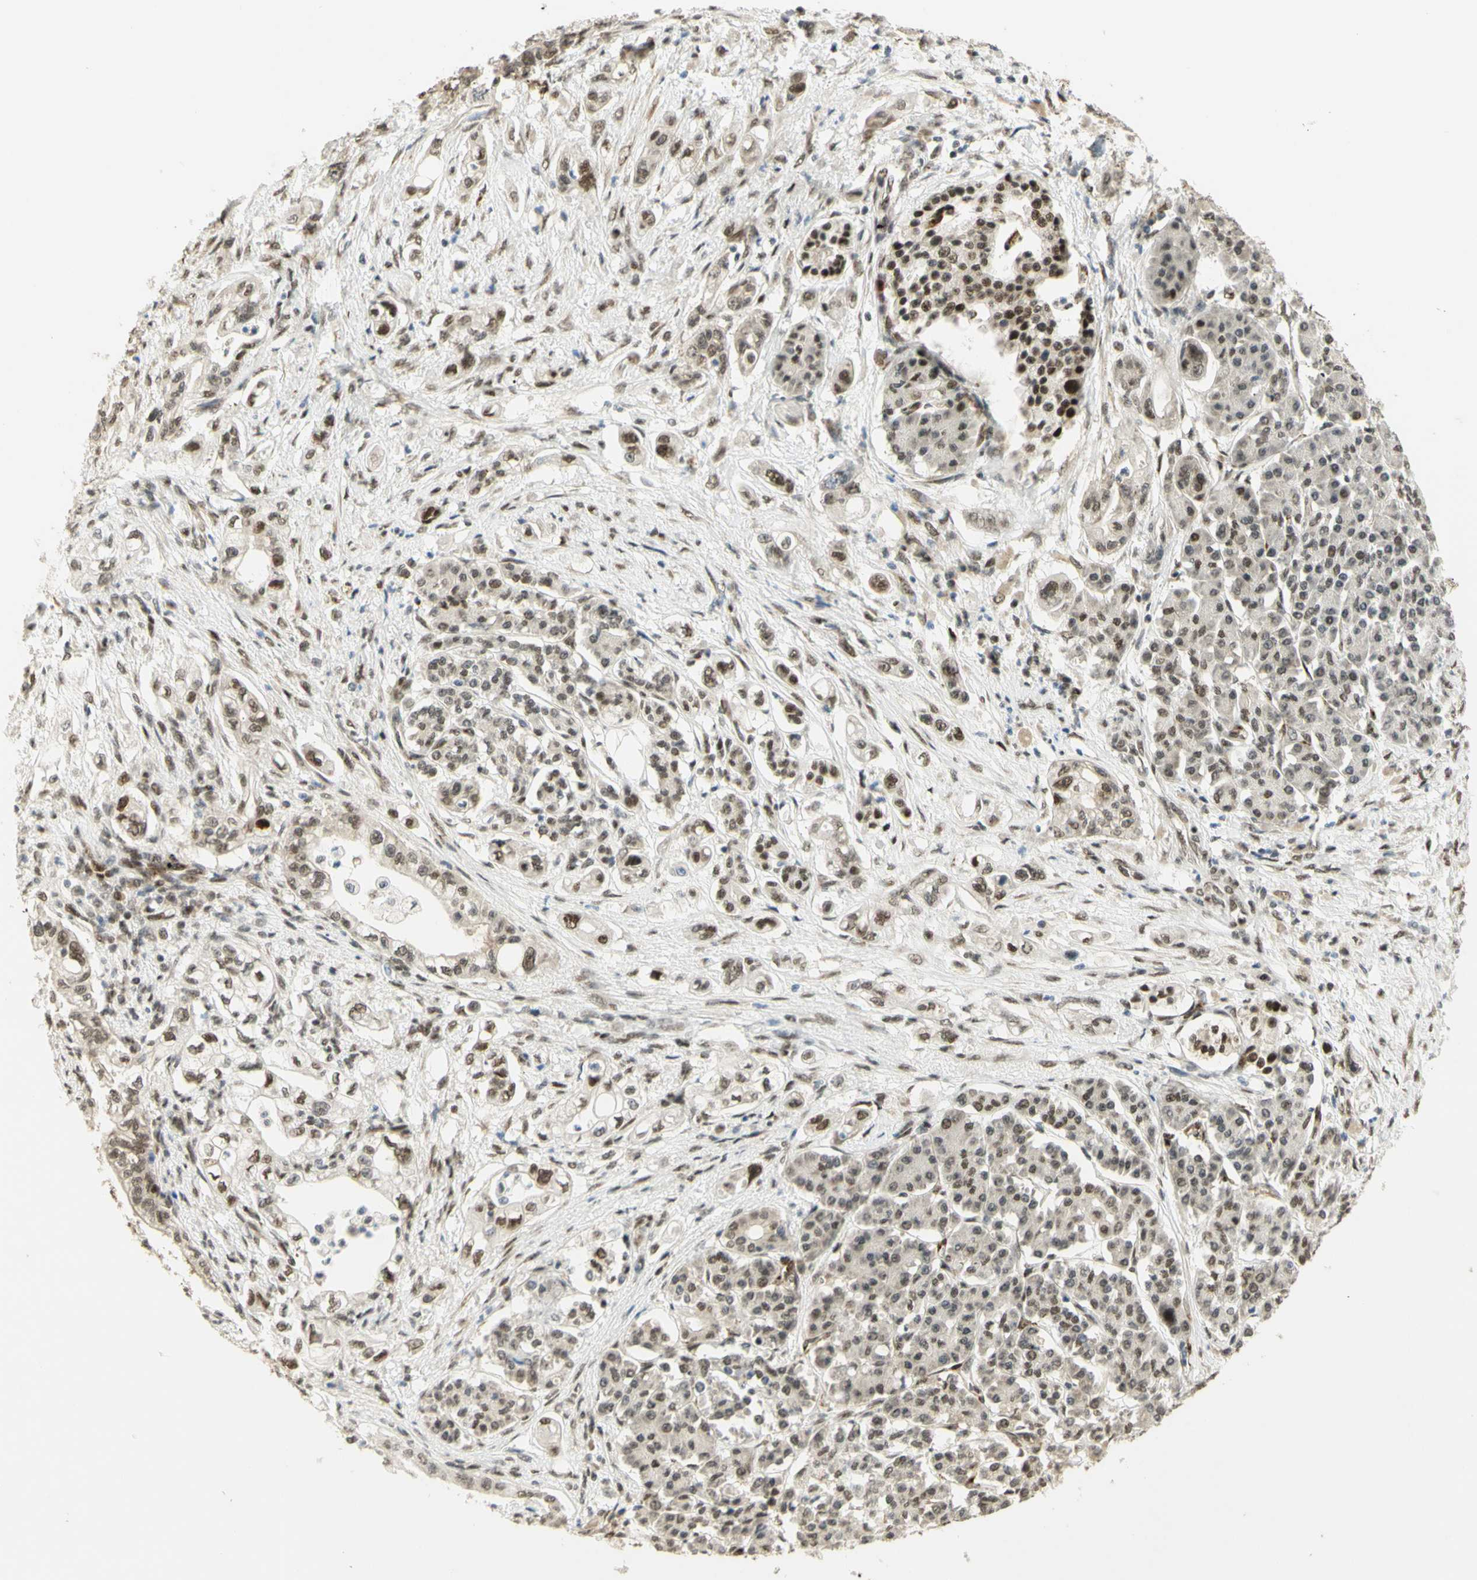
{"staining": {"intensity": "moderate", "quantity": ">75%", "location": "nuclear"}, "tissue": "pancreatic cancer", "cell_type": "Tumor cells", "image_type": "cancer", "snomed": [{"axis": "morphology", "description": "Normal tissue, NOS"}, {"axis": "topography", "description": "Pancreas"}], "caption": "Protein staining of pancreatic cancer tissue reveals moderate nuclear positivity in about >75% of tumor cells.", "gene": "DDX1", "patient": {"sex": "male", "age": 42}}